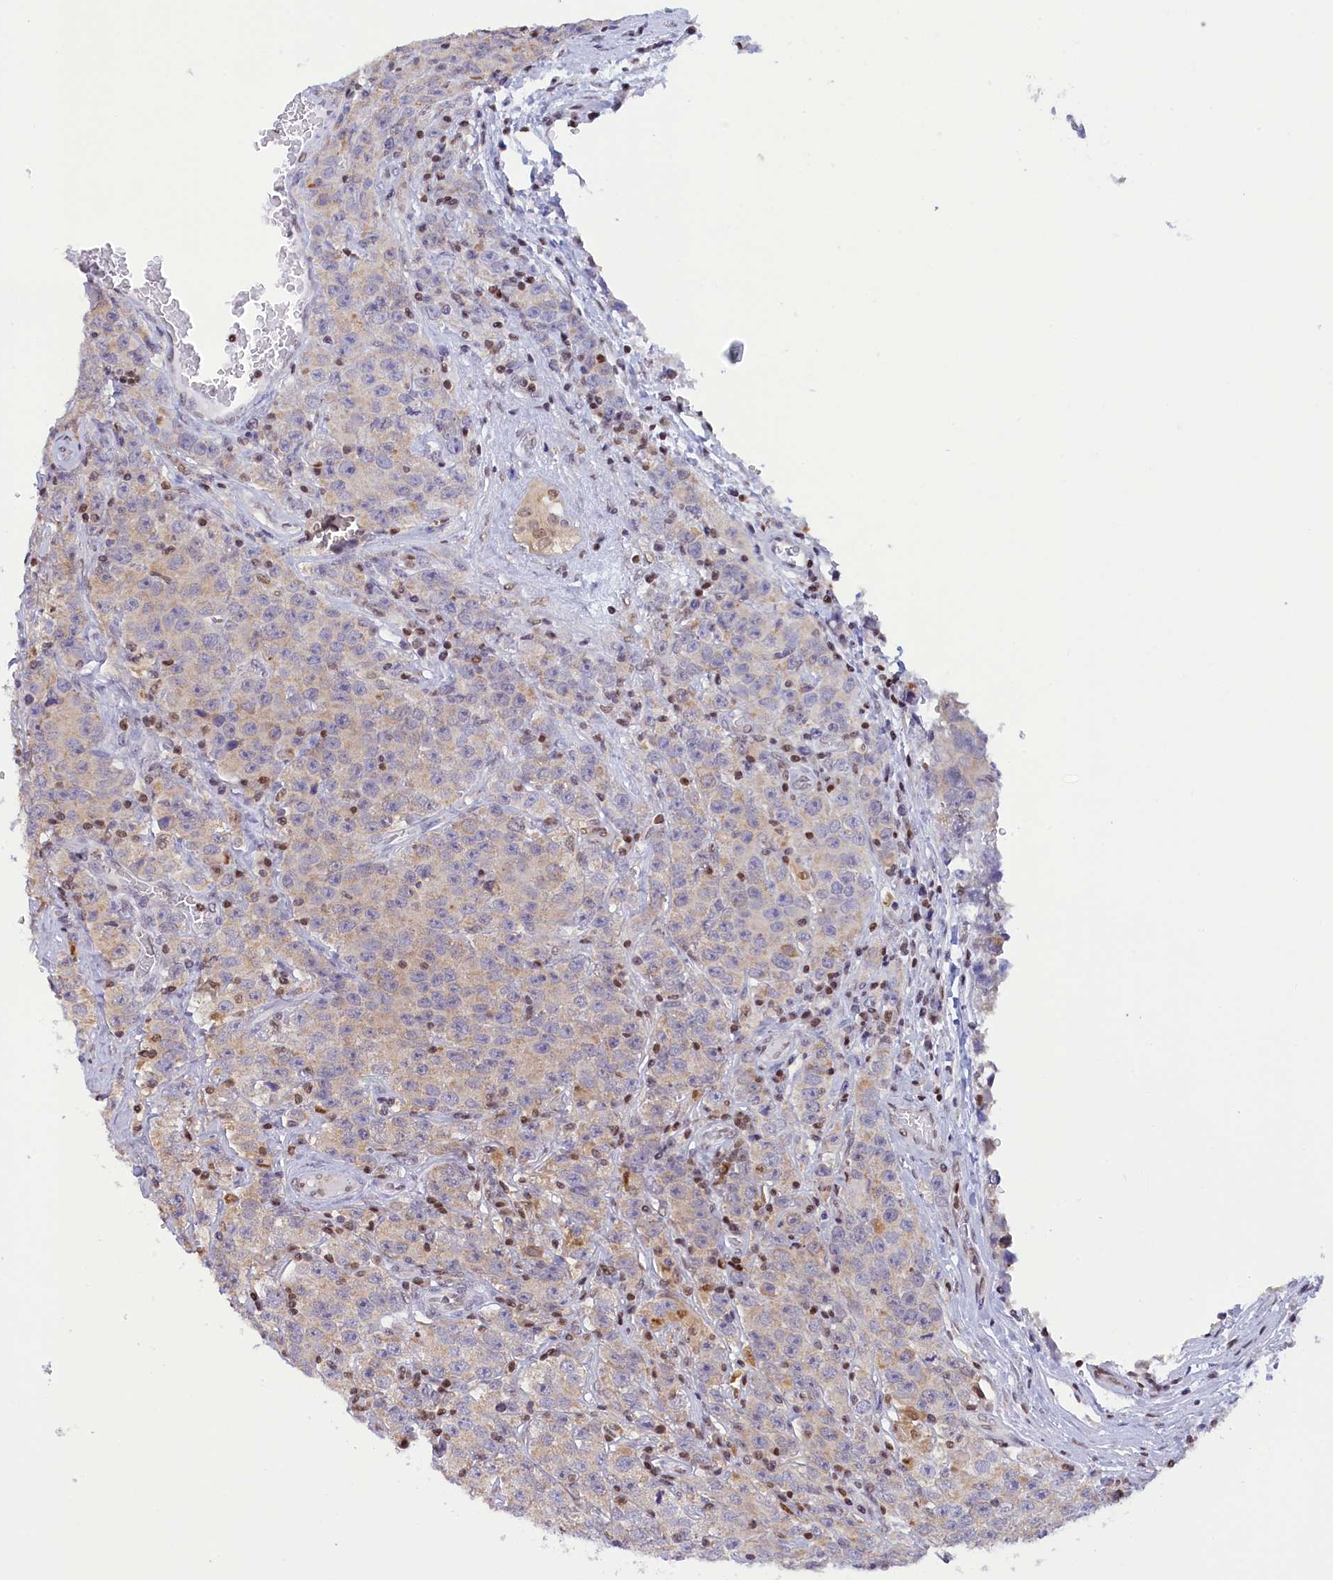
{"staining": {"intensity": "negative", "quantity": "none", "location": "none"}, "tissue": "testis cancer", "cell_type": "Tumor cells", "image_type": "cancer", "snomed": [{"axis": "morphology", "description": "Seminoma, NOS"}, {"axis": "morphology", "description": "Carcinoma, Embryonal, NOS"}, {"axis": "topography", "description": "Testis"}], "caption": "DAB immunohistochemical staining of testis cancer (embryonal carcinoma) demonstrates no significant expression in tumor cells. (Stains: DAB (3,3'-diaminobenzidine) immunohistochemistry (IHC) with hematoxylin counter stain, Microscopy: brightfield microscopy at high magnification).", "gene": "IZUMO2", "patient": {"sex": "male", "age": 43}}